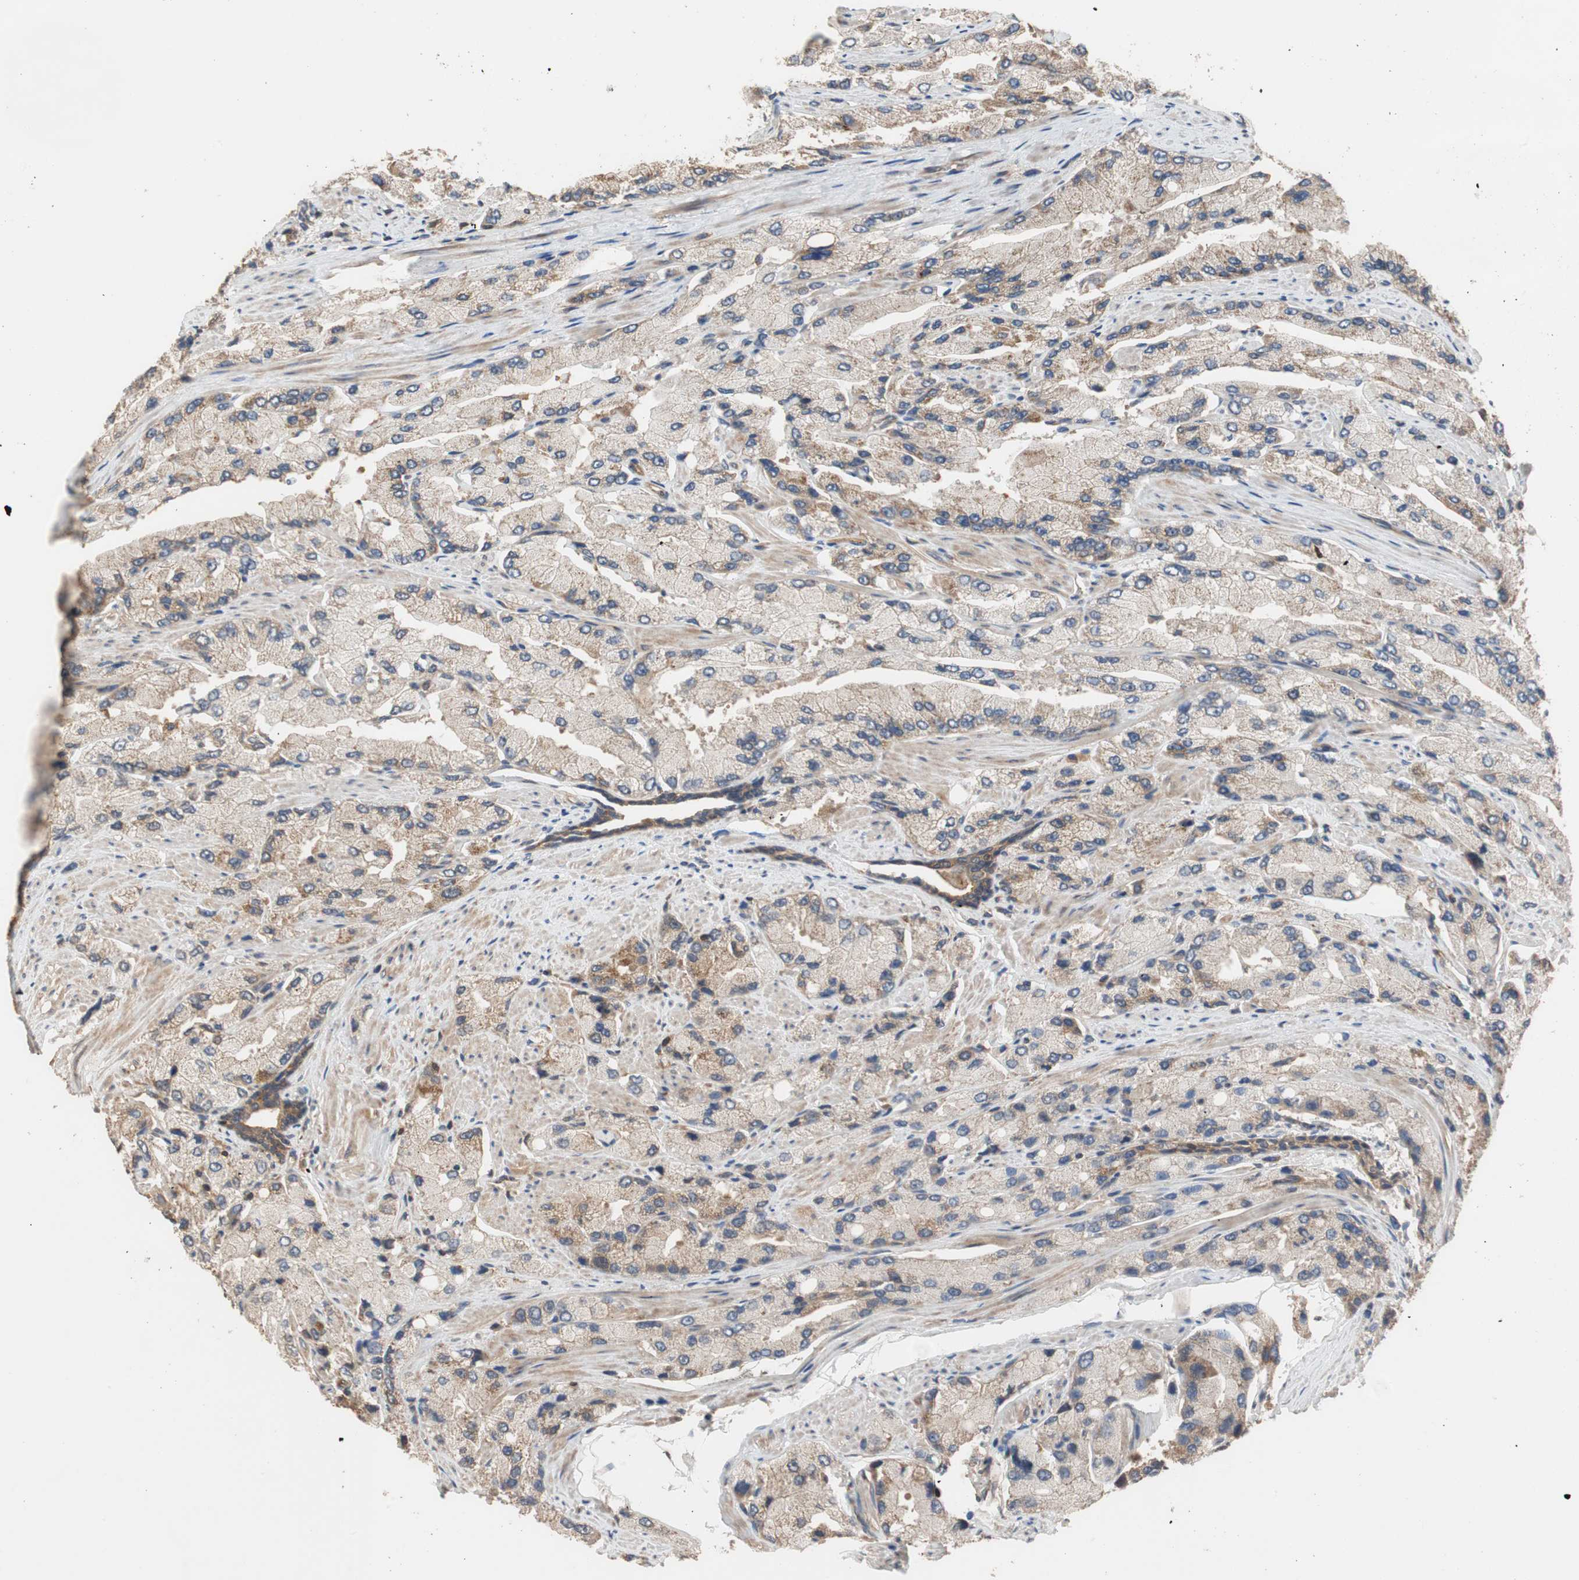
{"staining": {"intensity": "moderate", "quantity": "25%-75%", "location": "cytoplasmic/membranous"}, "tissue": "prostate cancer", "cell_type": "Tumor cells", "image_type": "cancer", "snomed": [{"axis": "morphology", "description": "Adenocarcinoma, High grade"}, {"axis": "topography", "description": "Prostate"}], "caption": "Prostate cancer was stained to show a protein in brown. There is medium levels of moderate cytoplasmic/membranous expression in about 25%-75% of tumor cells.", "gene": "MAP4K2", "patient": {"sex": "male", "age": 58}}